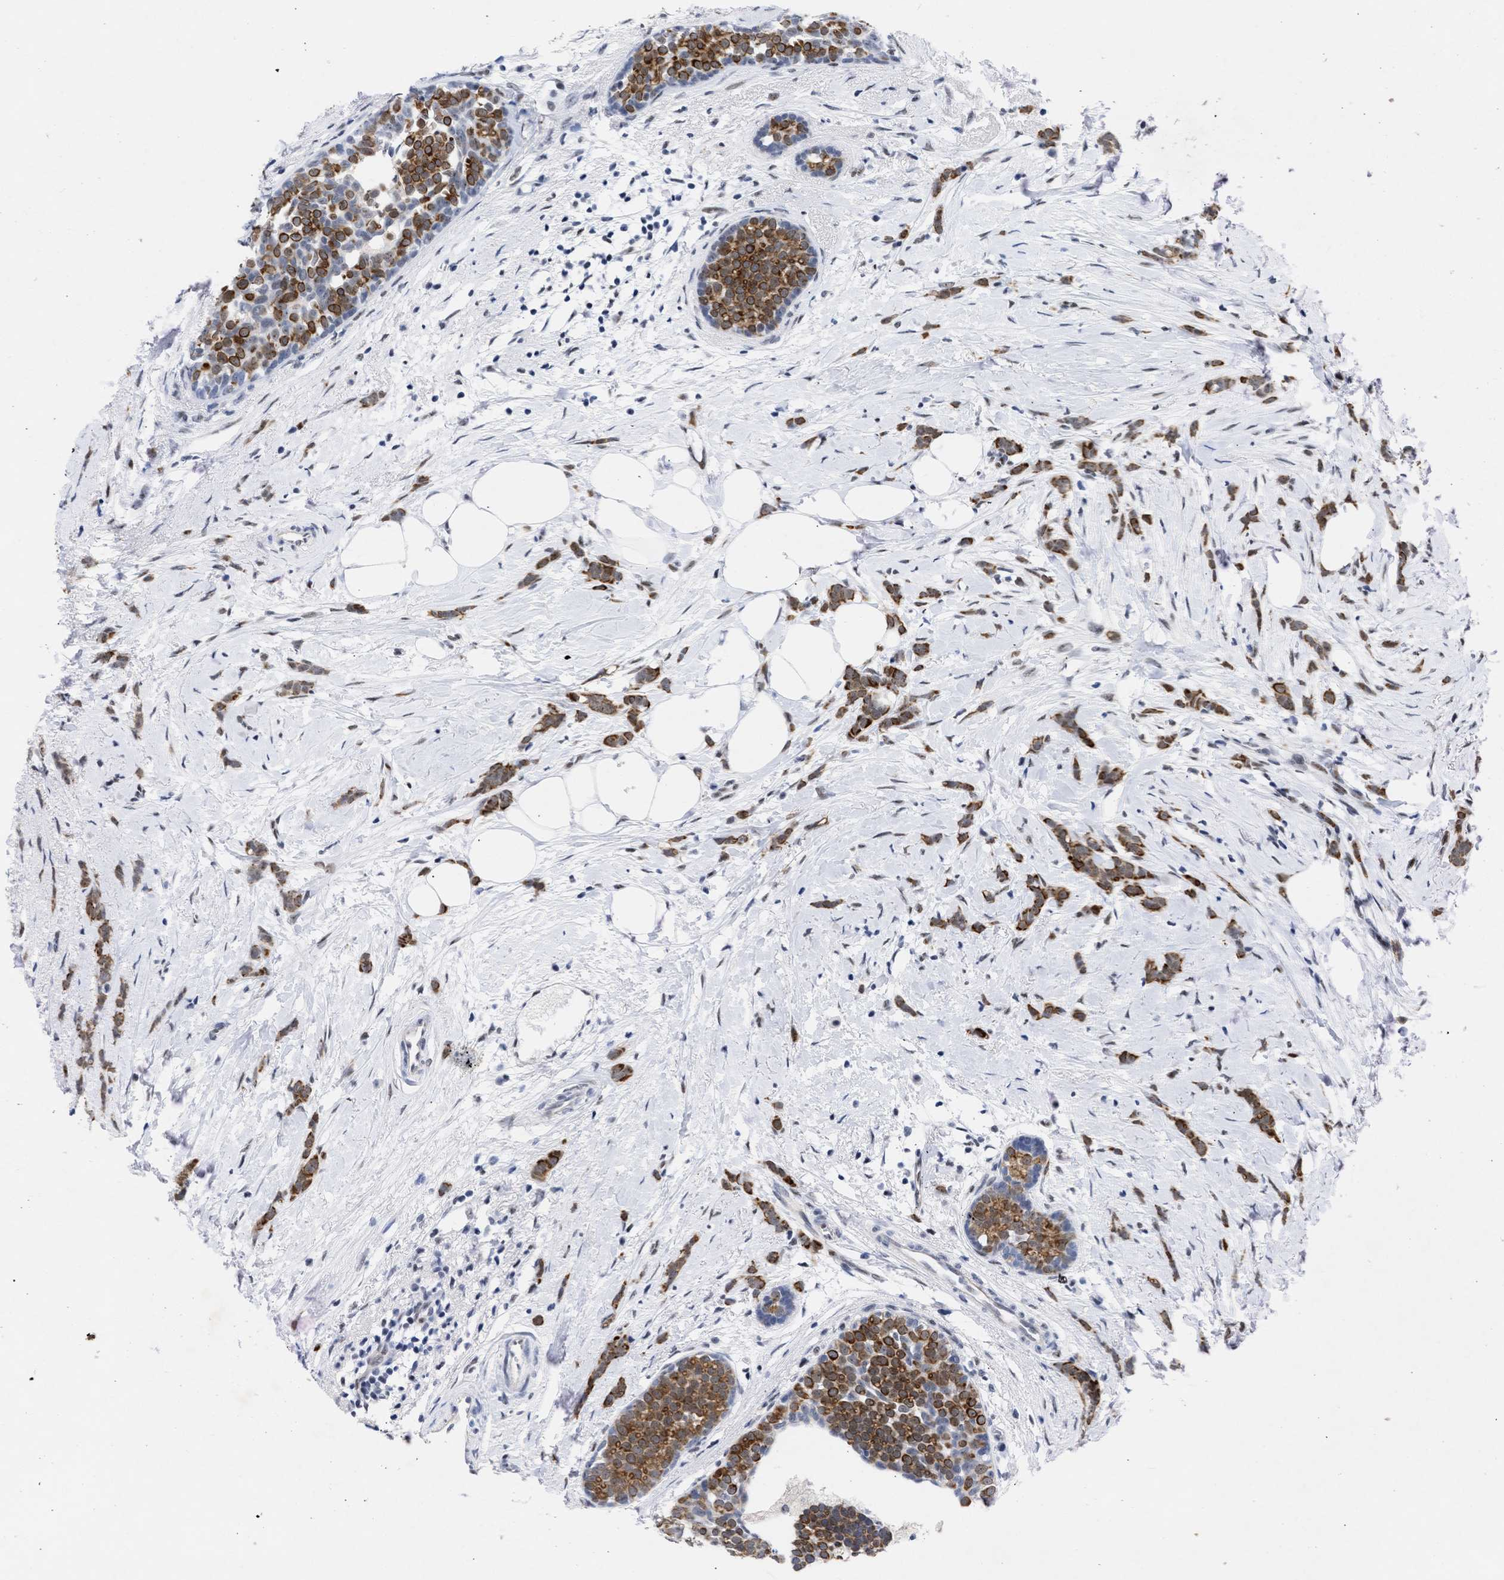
{"staining": {"intensity": "strong", "quantity": ">75%", "location": "cytoplasmic/membranous"}, "tissue": "breast cancer", "cell_type": "Tumor cells", "image_type": "cancer", "snomed": [{"axis": "morphology", "description": "Lobular carcinoma, in situ"}, {"axis": "morphology", "description": "Lobular carcinoma"}, {"axis": "topography", "description": "Breast"}], "caption": "Tumor cells exhibit strong cytoplasmic/membranous positivity in about >75% of cells in breast cancer.", "gene": "DDX41", "patient": {"sex": "female", "age": 41}}